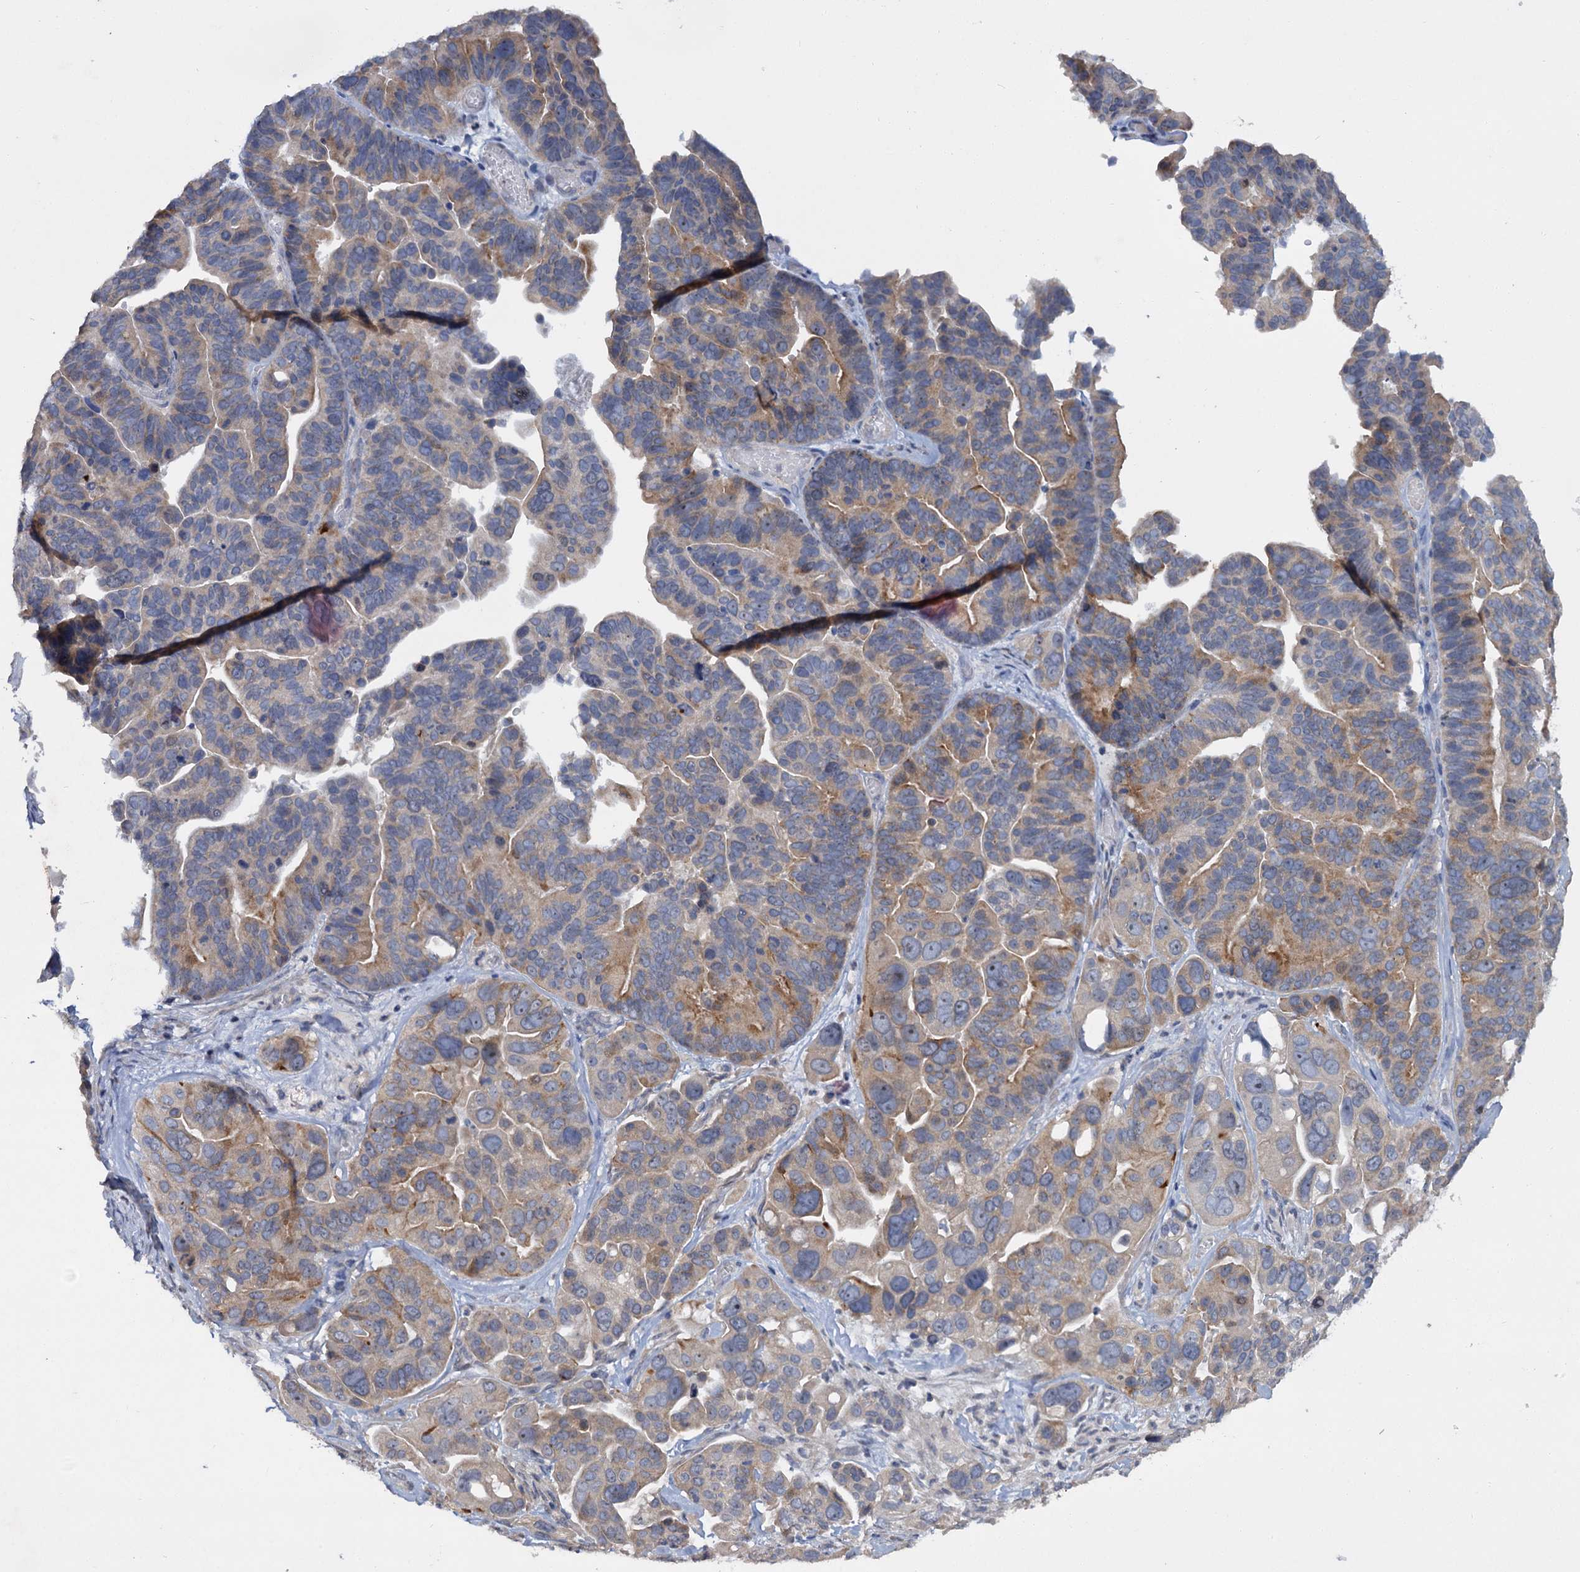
{"staining": {"intensity": "weak", "quantity": "25%-75%", "location": "cytoplasmic/membranous"}, "tissue": "ovarian cancer", "cell_type": "Tumor cells", "image_type": "cancer", "snomed": [{"axis": "morphology", "description": "Cystadenocarcinoma, serous, NOS"}, {"axis": "topography", "description": "Ovary"}], "caption": "This is an image of immunohistochemistry staining of serous cystadenocarcinoma (ovarian), which shows weak positivity in the cytoplasmic/membranous of tumor cells.", "gene": "ATP9A", "patient": {"sex": "female", "age": 56}}